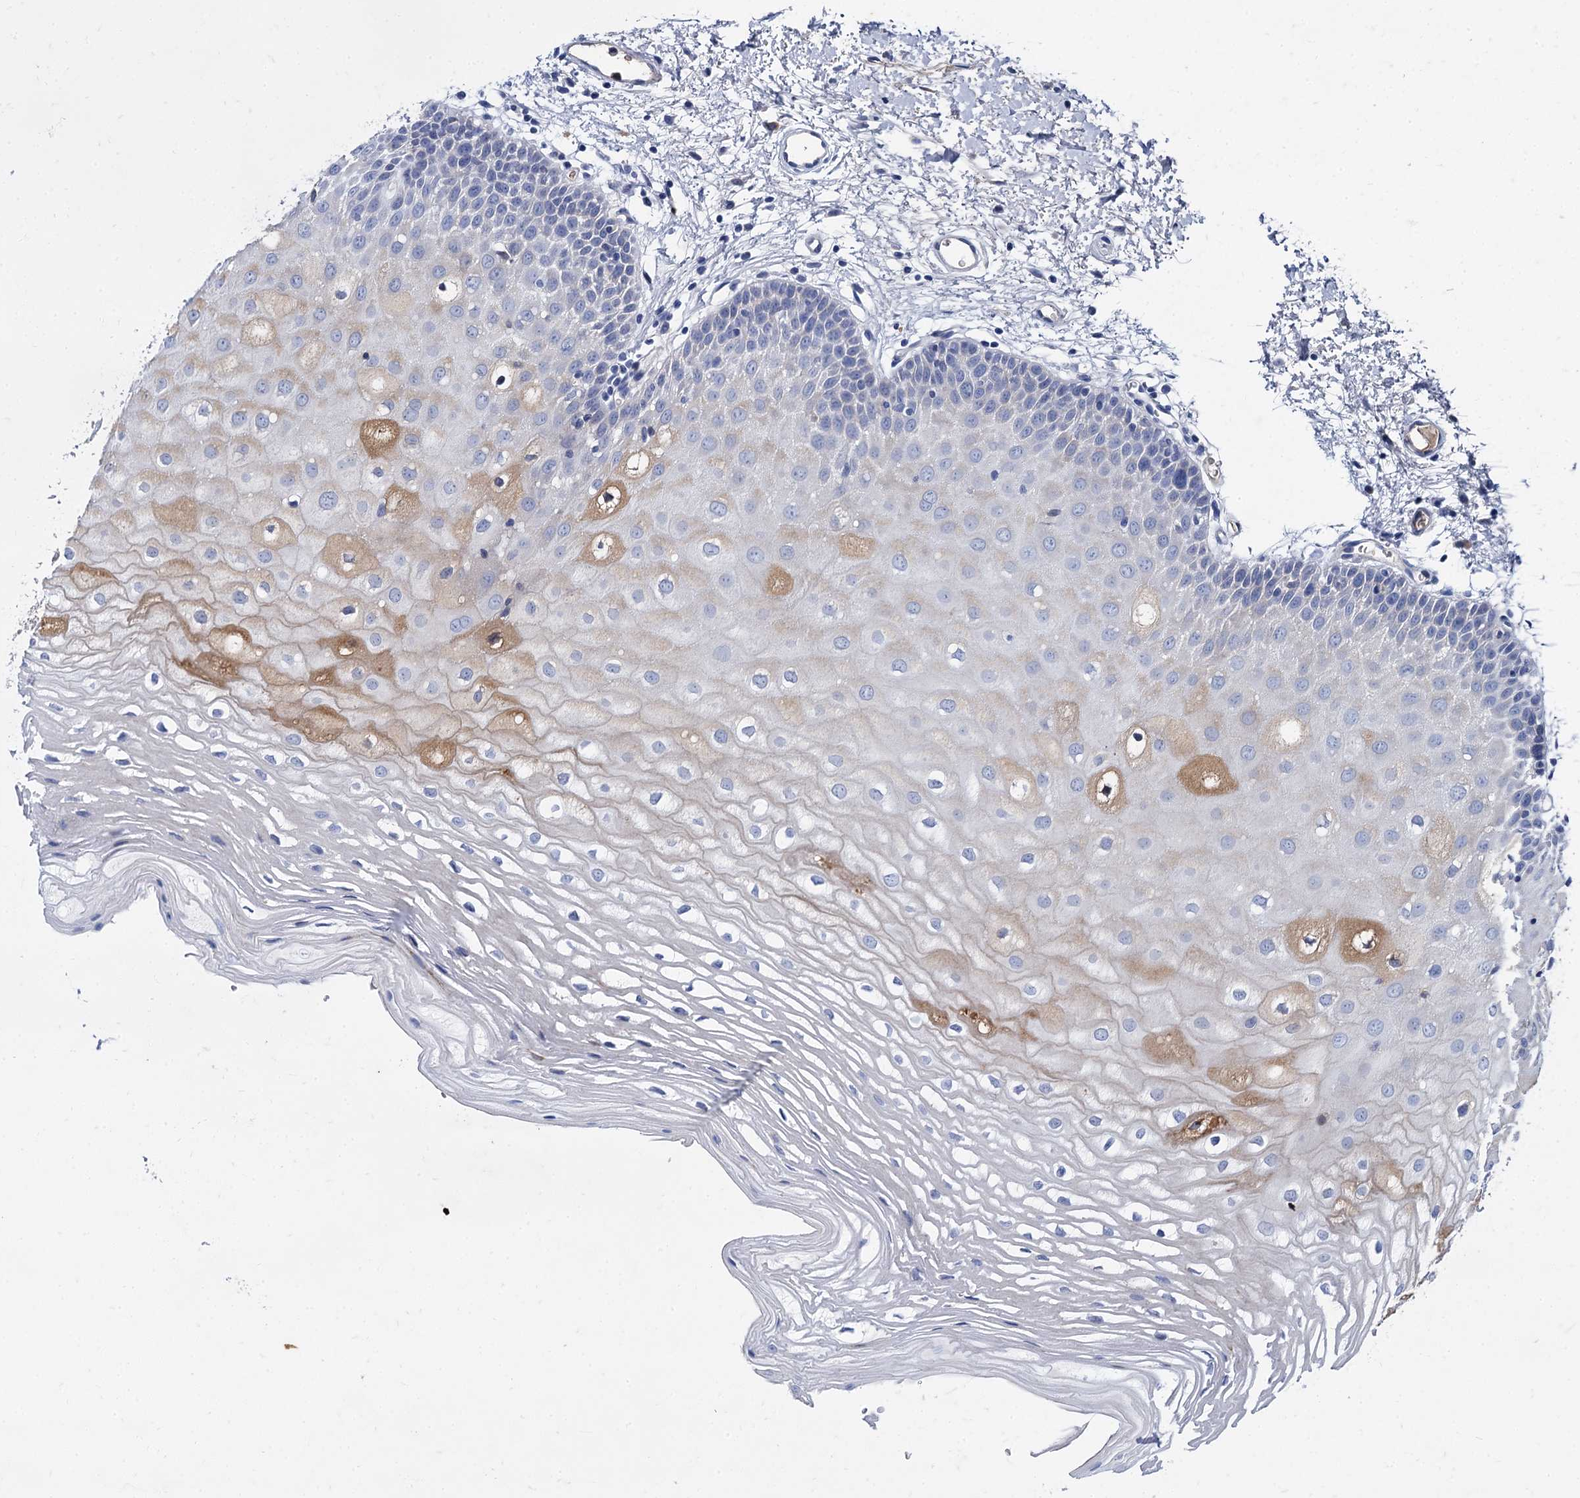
{"staining": {"intensity": "moderate", "quantity": "<25%", "location": "cytoplasmic/membranous"}, "tissue": "oral mucosa", "cell_type": "Squamous epithelial cells", "image_type": "normal", "snomed": [{"axis": "morphology", "description": "Normal tissue, NOS"}, {"axis": "topography", "description": "Oral tissue"}, {"axis": "topography", "description": "Tounge, NOS"}], "caption": "Moderate cytoplasmic/membranous protein staining is appreciated in approximately <25% of squamous epithelial cells in oral mucosa. (IHC, brightfield microscopy, high magnification).", "gene": "TMEM72", "patient": {"sex": "female", "age": 73}}